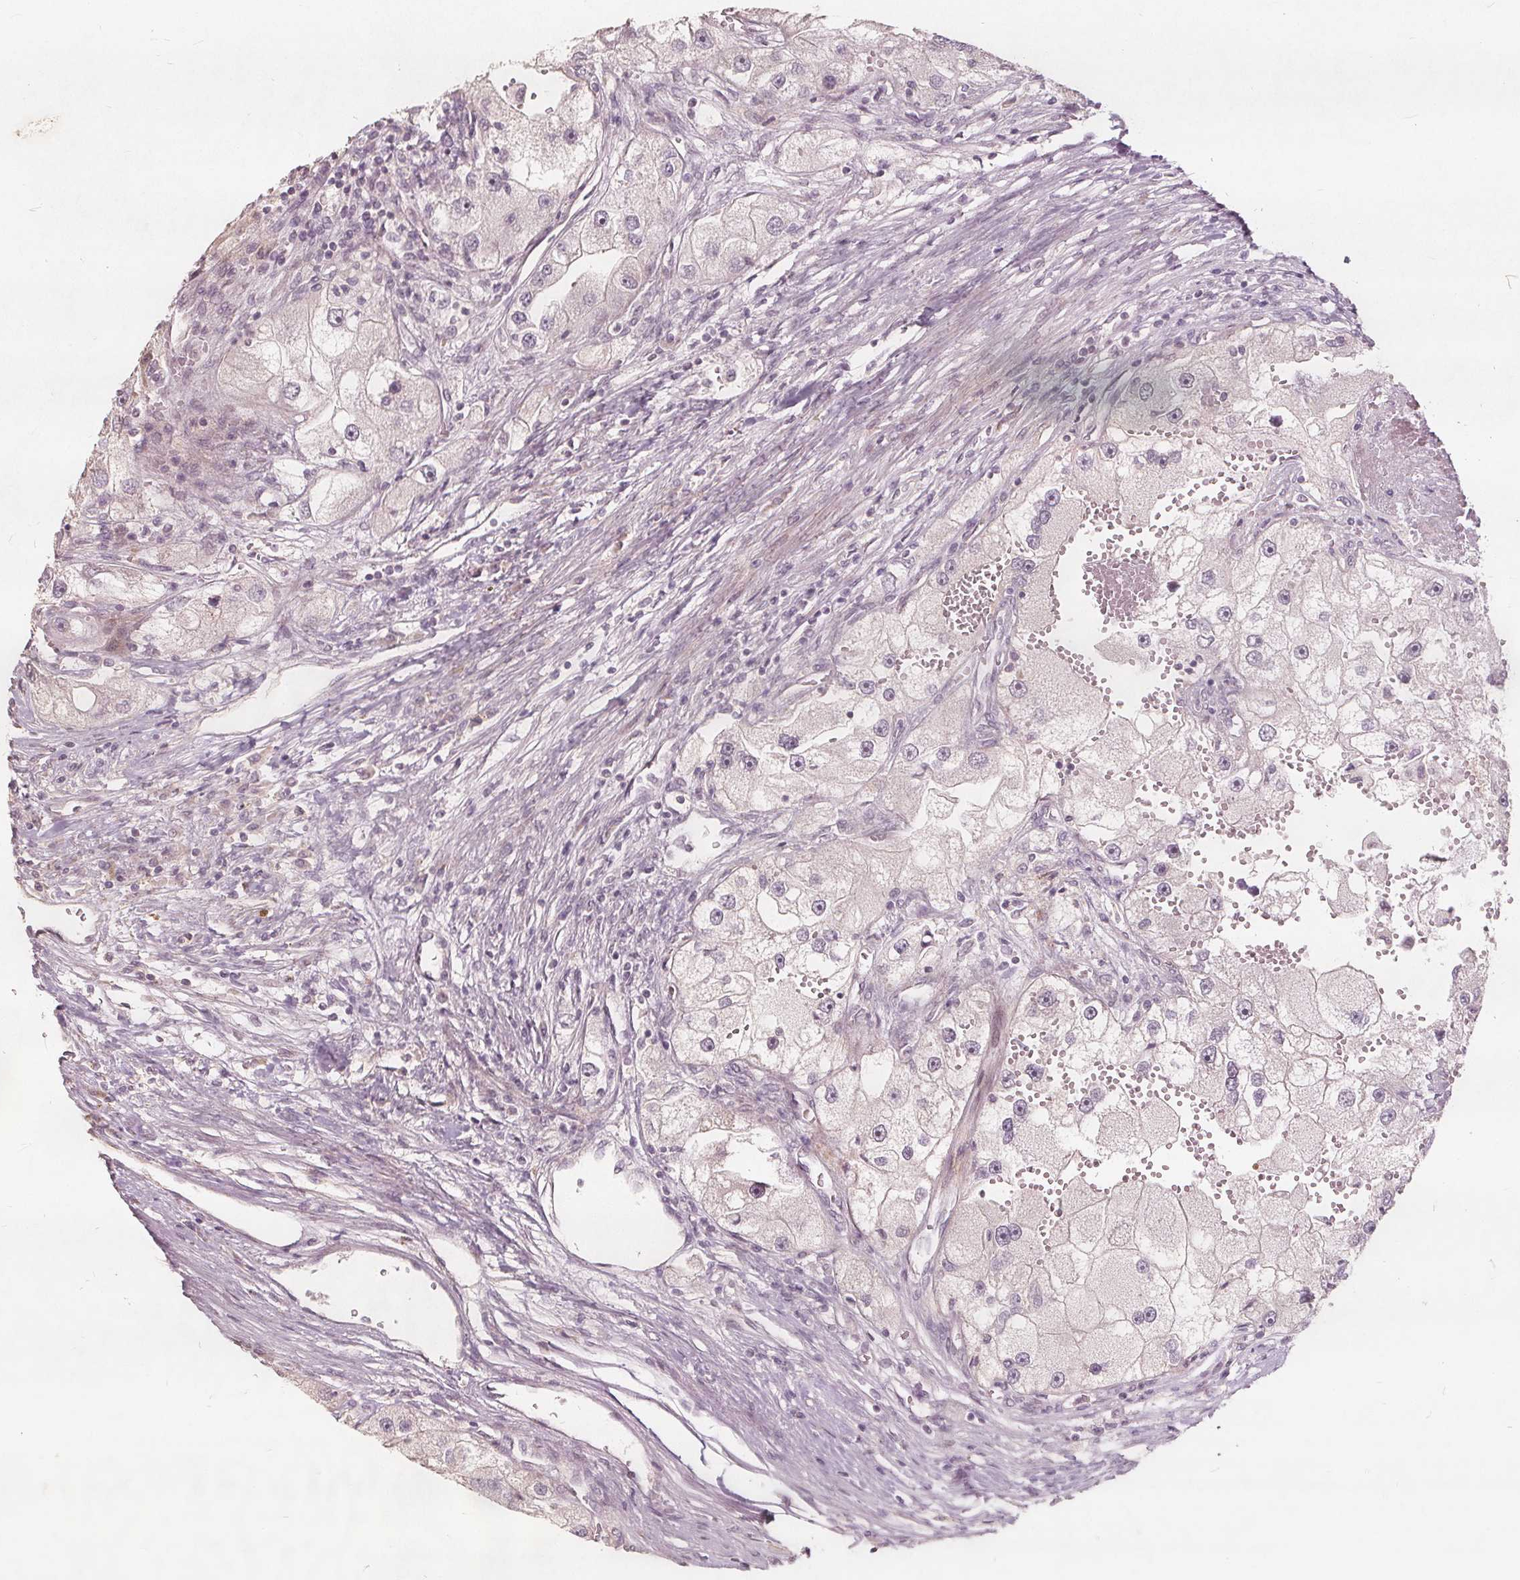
{"staining": {"intensity": "negative", "quantity": "none", "location": "none"}, "tissue": "renal cancer", "cell_type": "Tumor cells", "image_type": "cancer", "snomed": [{"axis": "morphology", "description": "Adenocarcinoma, NOS"}, {"axis": "topography", "description": "Kidney"}], "caption": "High power microscopy photomicrograph of an immunohistochemistry (IHC) histopathology image of renal cancer, revealing no significant expression in tumor cells.", "gene": "PTPRT", "patient": {"sex": "male", "age": 63}}